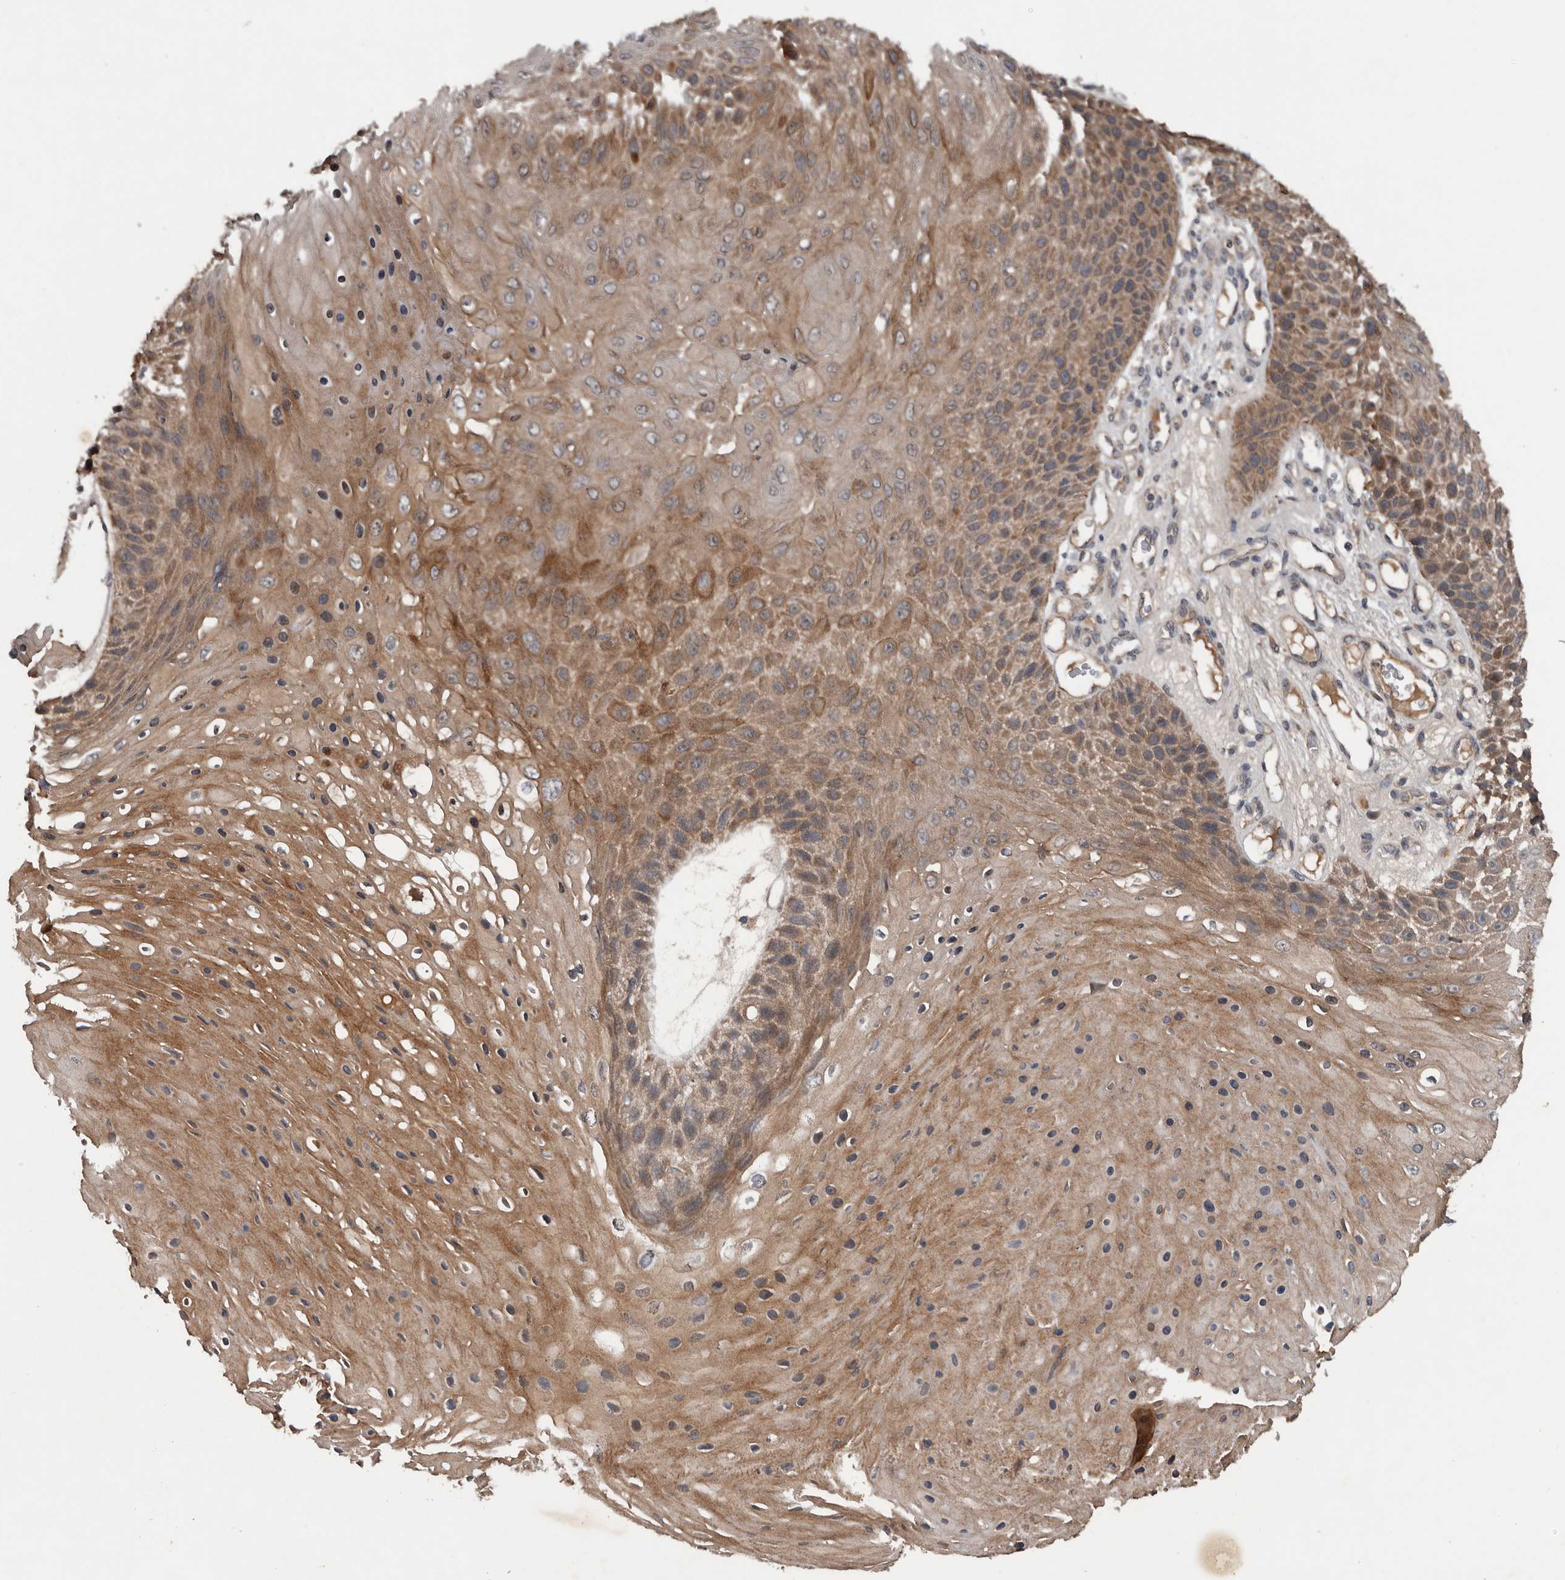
{"staining": {"intensity": "moderate", "quantity": ">75%", "location": "cytoplasmic/membranous"}, "tissue": "skin cancer", "cell_type": "Tumor cells", "image_type": "cancer", "snomed": [{"axis": "morphology", "description": "Squamous cell carcinoma, NOS"}, {"axis": "topography", "description": "Skin"}], "caption": "Approximately >75% of tumor cells in skin cancer (squamous cell carcinoma) demonstrate moderate cytoplasmic/membranous protein expression as visualized by brown immunohistochemical staining.", "gene": "DNAJB4", "patient": {"sex": "female", "age": 88}}